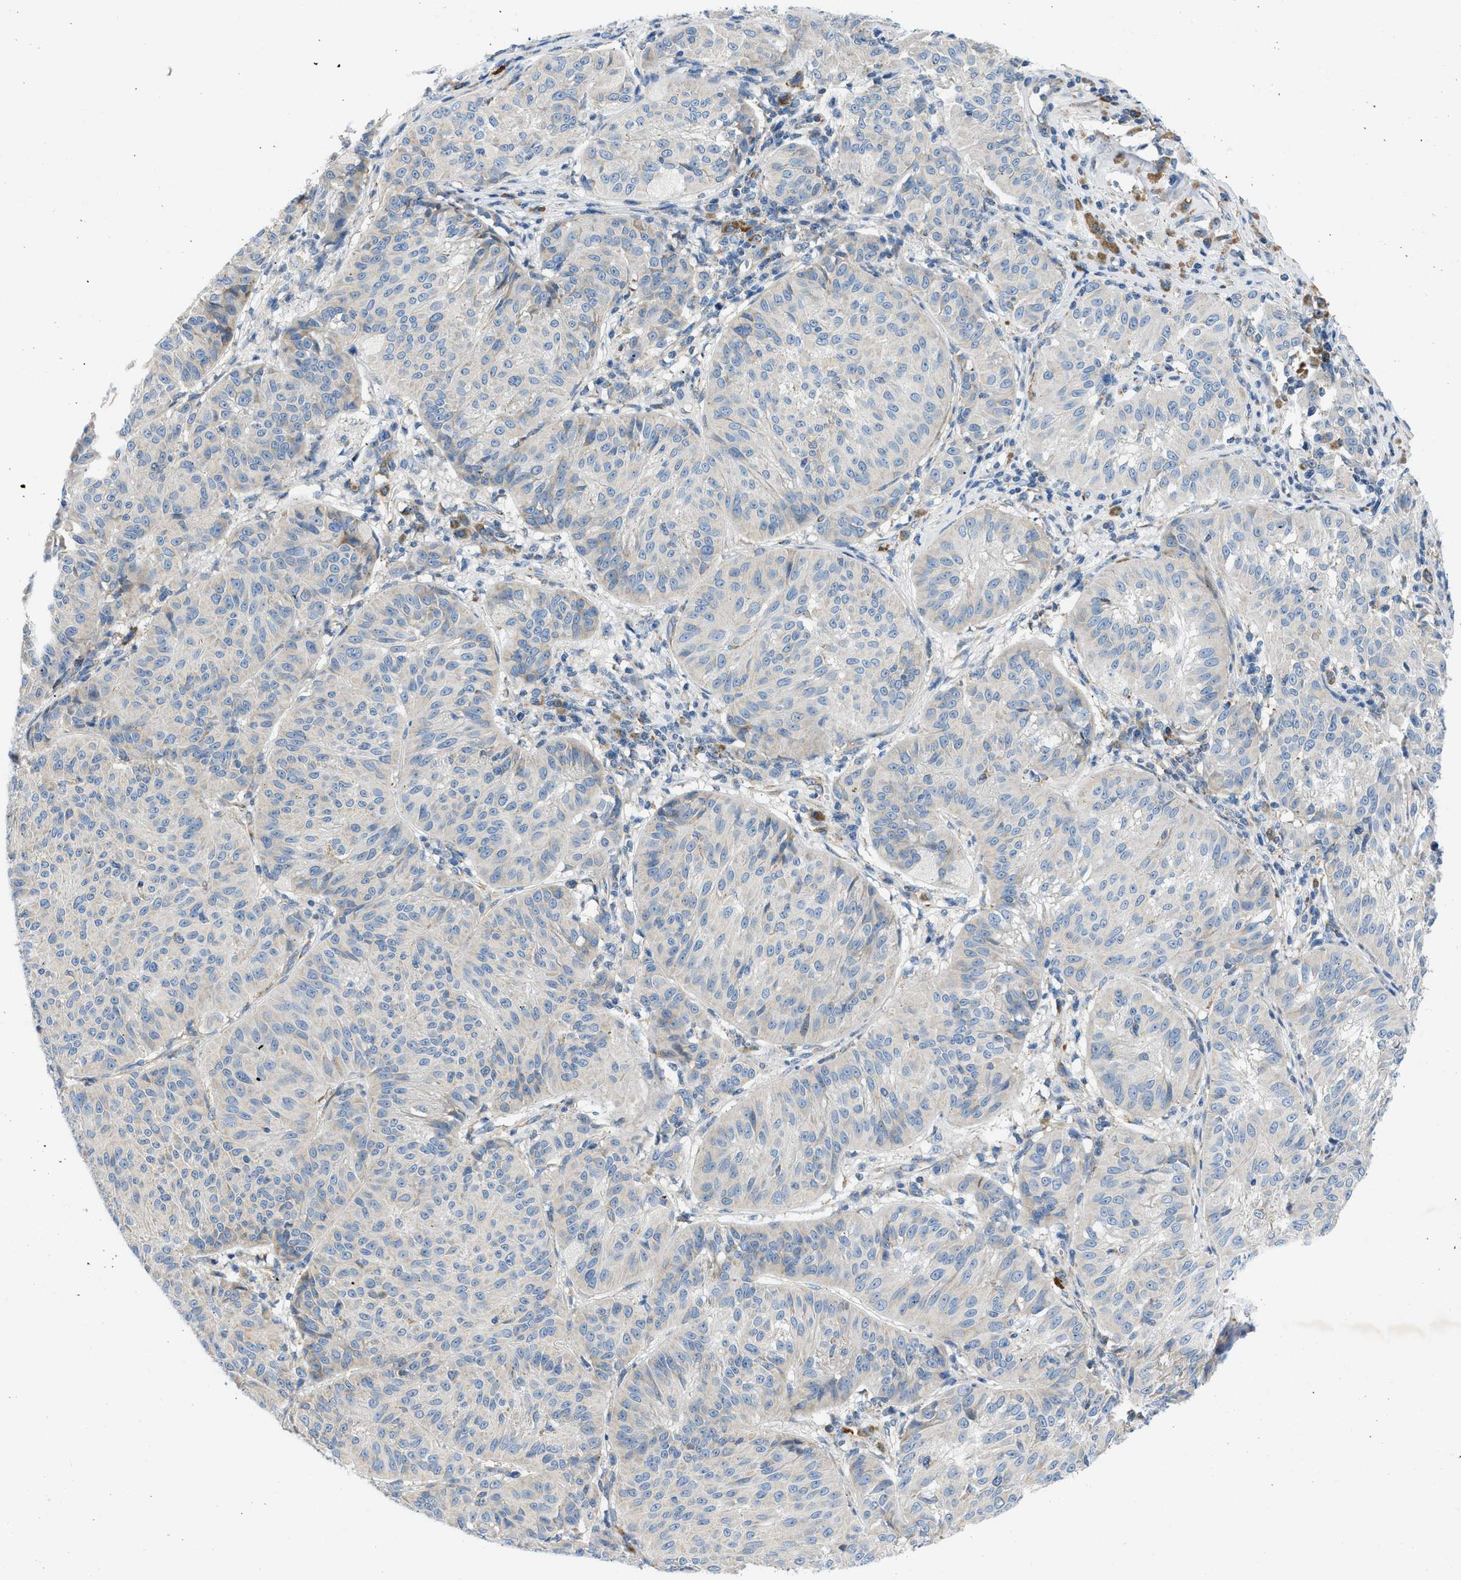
{"staining": {"intensity": "negative", "quantity": "none", "location": "none"}, "tissue": "melanoma", "cell_type": "Tumor cells", "image_type": "cancer", "snomed": [{"axis": "morphology", "description": "Malignant melanoma, NOS"}, {"axis": "topography", "description": "Skin"}], "caption": "A photomicrograph of malignant melanoma stained for a protein shows no brown staining in tumor cells. (DAB IHC visualized using brightfield microscopy, high magnification).", "gene": "CAMKK2", "patient": {"sex": "female", "age": 72}}